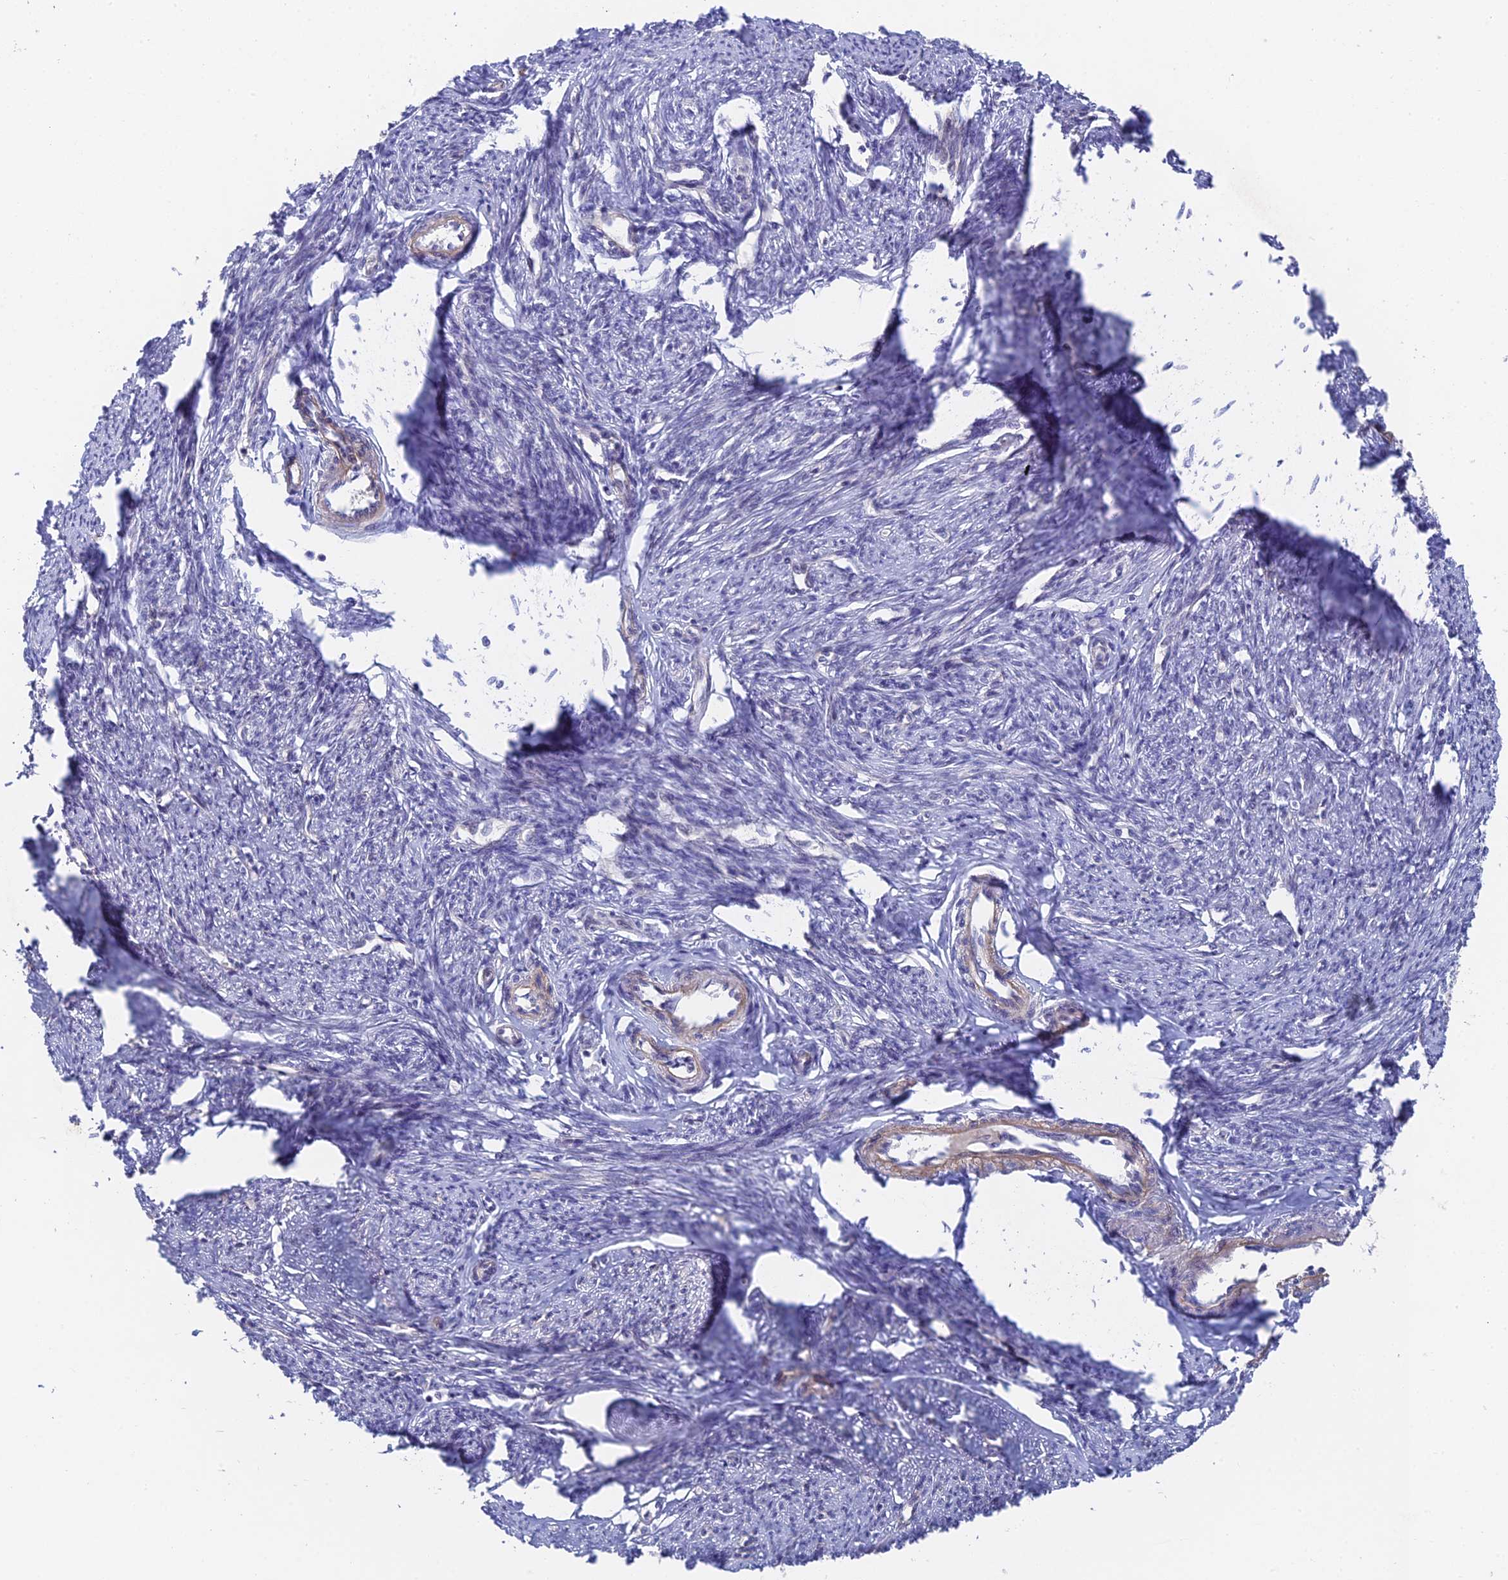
{"staining": {"intensity": "negative", "quantity": "none", "location": "none"}, "tissue": "smooth muscle", "cell_type": "Smooth muscle cells", "image_type": "normal", "snomed": [{"axis": "morphology", "description": "Normal tissue, NOS"}, {"axis": "topography", "description": "Smooth muscle"}, {"axis": "topography", "description": "Uterus"}], "caption": "IHC image of unremarkable smooth muscle stained for a protein (brown), which demonstrates no staining in smooth muscle cells.", "gene": "NSMCE1", "patient": {"sex": "female", "age": 59}}